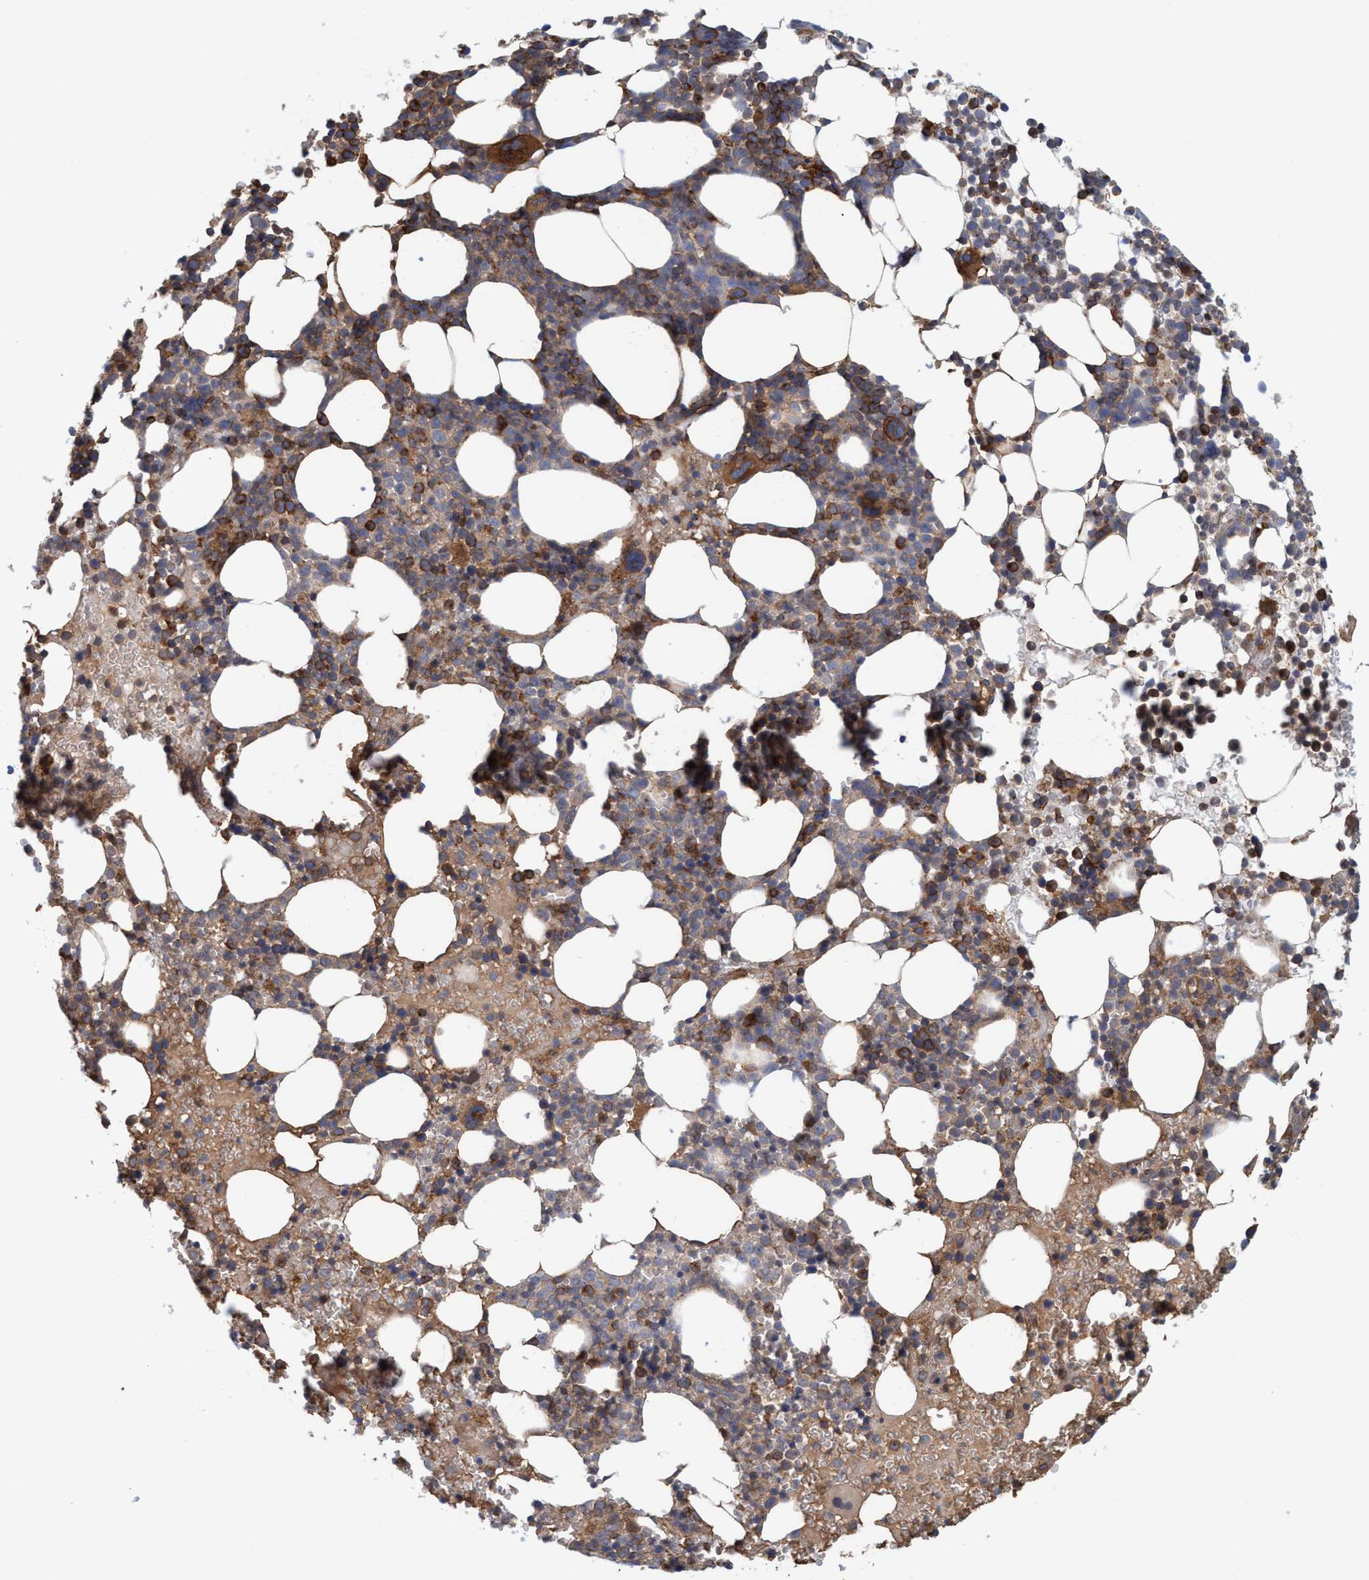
{"staining": {"intensity": "strong", "quantity": "<25%", "location": "cytoplasmic/membranous"}, "tissue": "bone marrow", "cell_type": "Hematopoietic cells", "image_type": "normal", "snomed": [{"axis": "morphology", "description": "Normal tissue, NOS"}, {"axis": "morphology", "description": "Inflammation, NOS"}, {"axis": "topography", "description": "Bone marrow"}], "caption": "Normal bone marrow exhibits strong cytoplasmic/membranous positivity in approximately <25% of hematopoietic cells (DAB IHC with brightfield microscopy, high magnification)..", "gene": "SPECC1", "patient": {"sex": "female", "age": 67}}